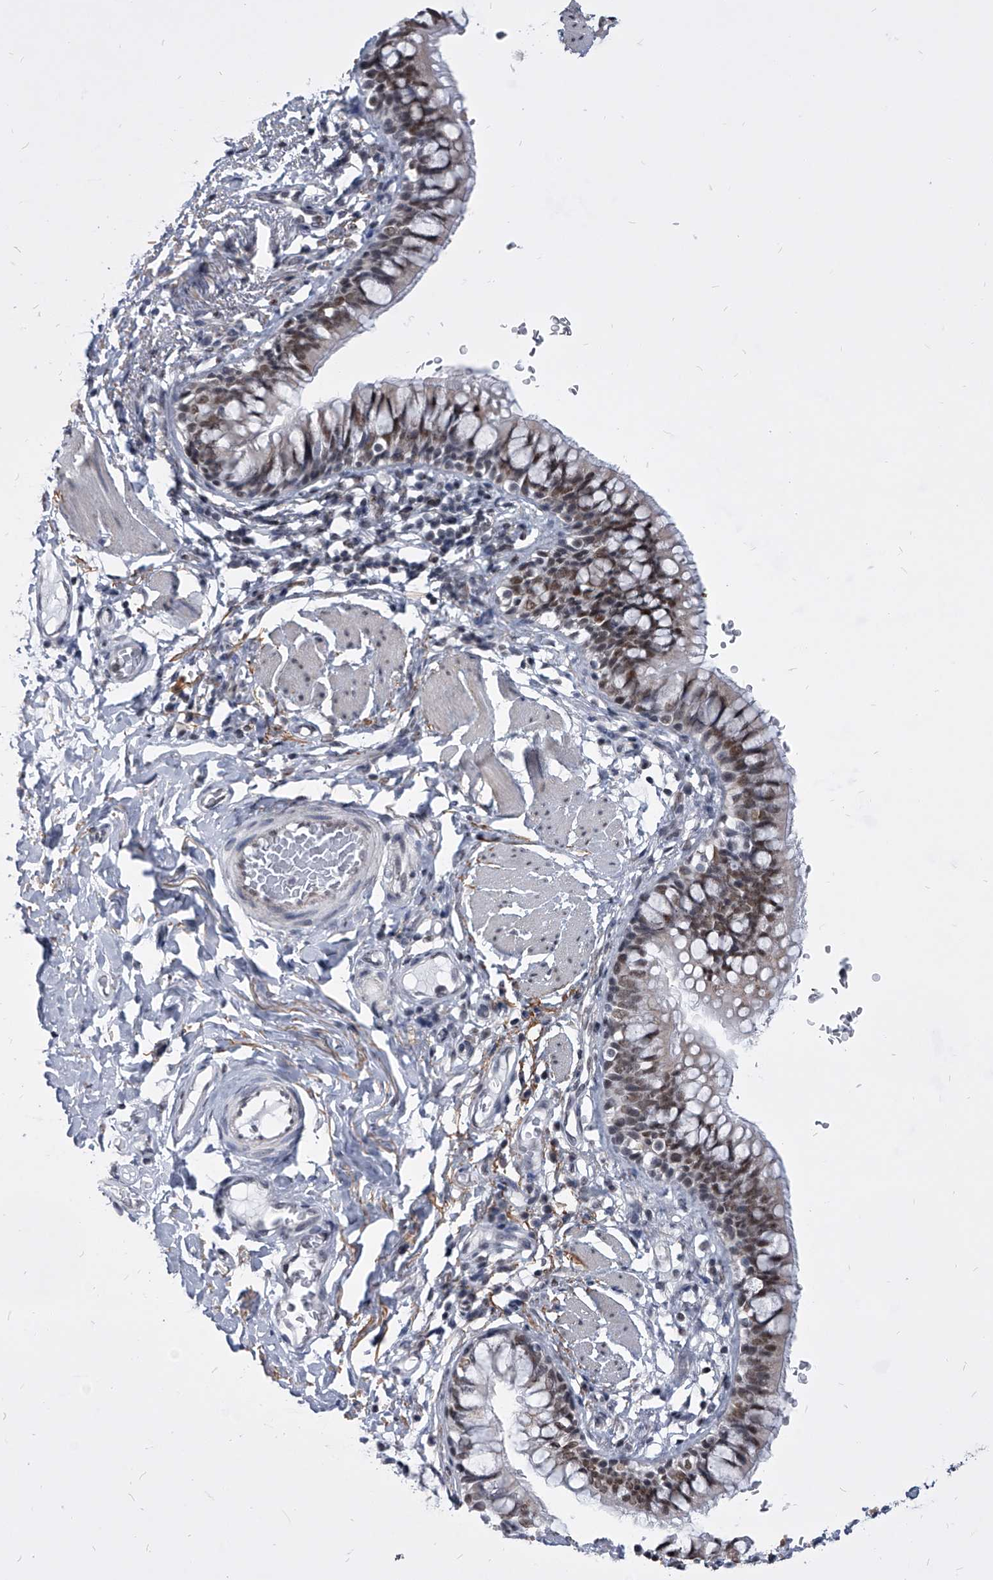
{"staining": {"intensity": "moderate", "quantity": ">75%", "location": "nuclear"}, "tissue": "bronchus", "cell_type": "Respiratory epithelial cells", "image_type": "normal", "snomed": [{"axis": "morphology", "description": "Normal tissue, NOS"}, {"axis": "topography", "description": "Cartilage tissue"}, {"axis": "topography", "description": "Bronchus"}], "caption": "Normal bronchus reveals moderate nuclear staining in approximately >75% of respiratory epithelial cells.", "gene": "PPIL4", "patient": {"sex": "female", "age": 36}}